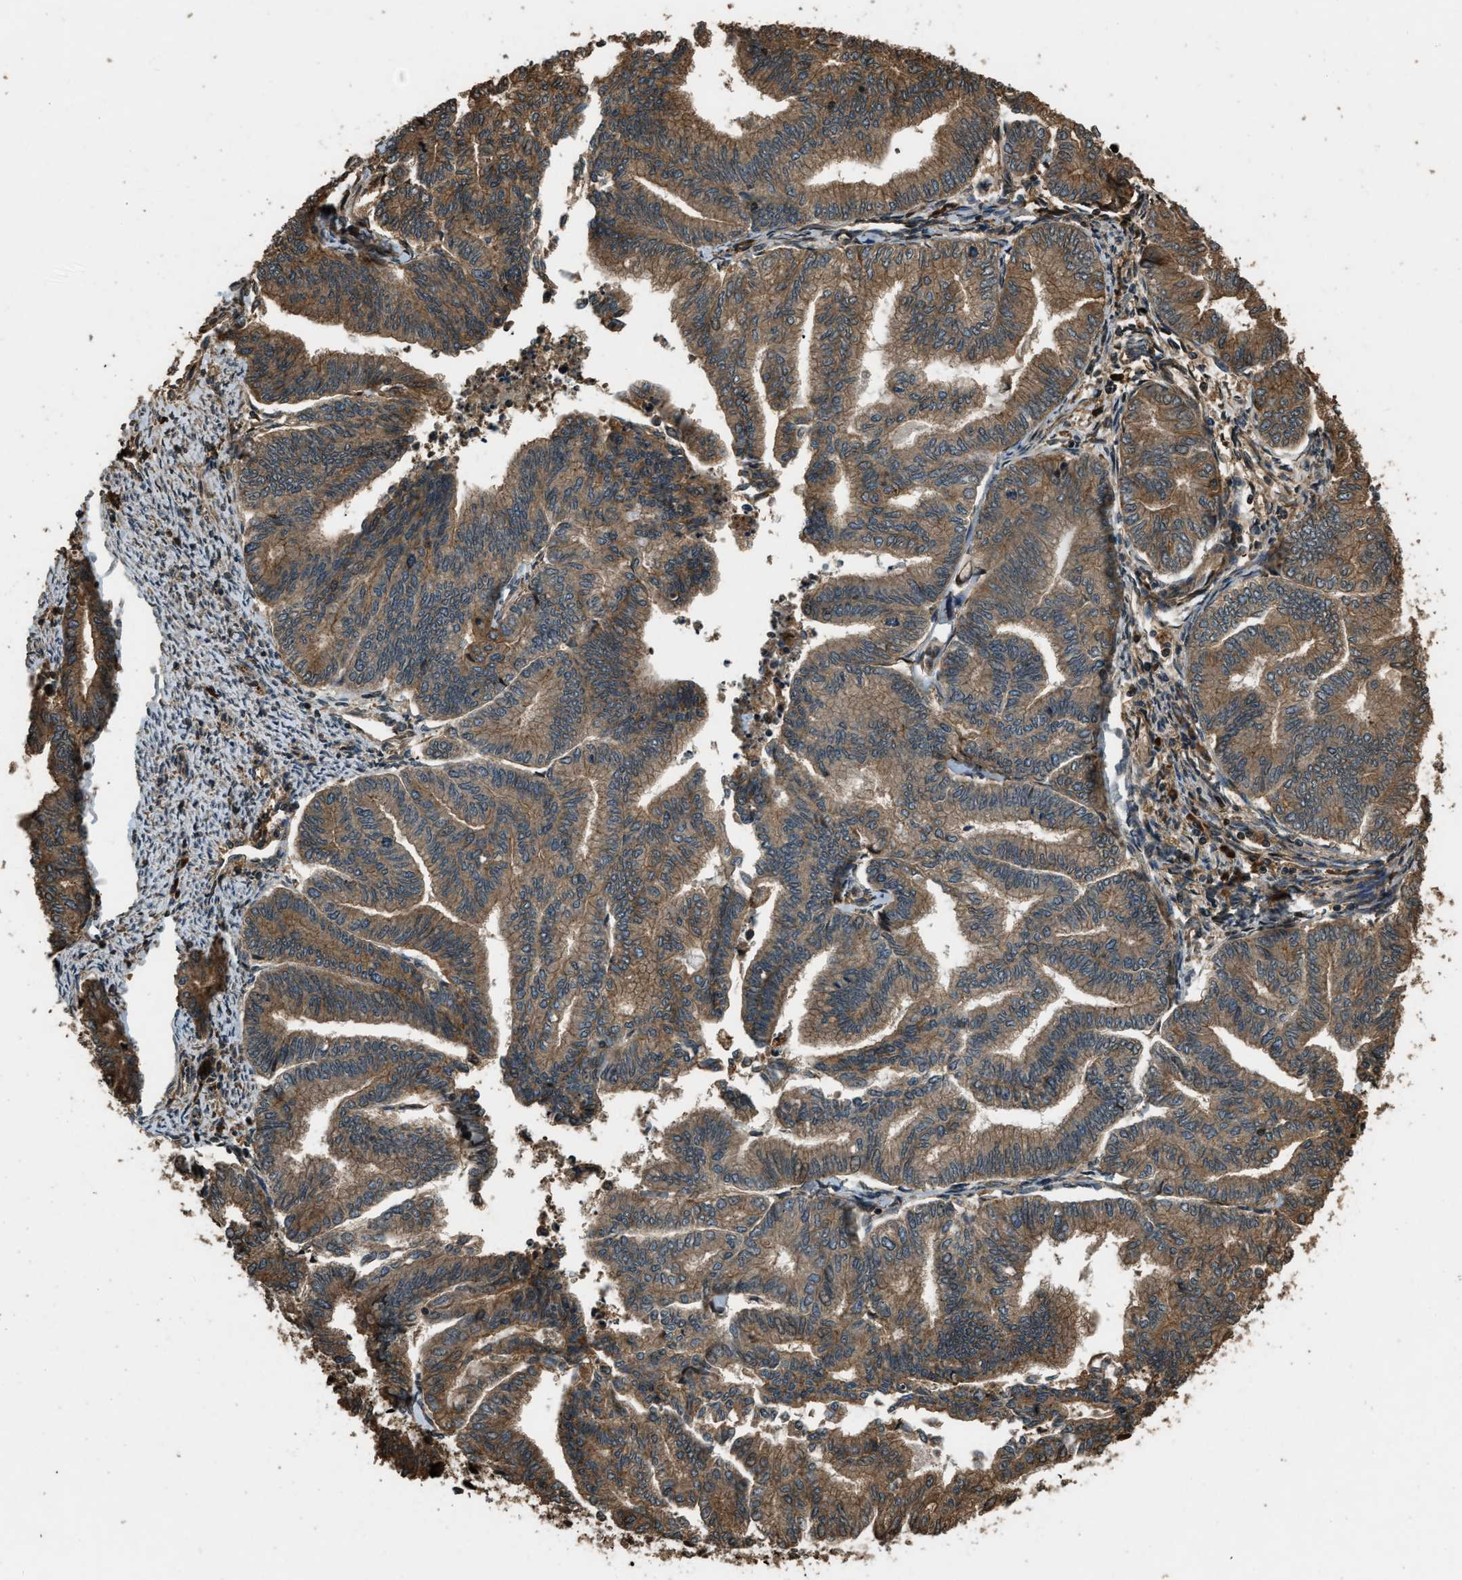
{"staining": {"intensity": "moderate", "quantity": ">75%", "location": "cytoplasmic/membranous"}, "tissue": "endometrial cancer", "cell_type": "Tumor cells", "image_type": "cancer", "snomed": [{"axis": "morphology", "description": "Adenocarcinoma, NOS"}, {"axis": "topography", "description": "Endometrium"}], "caption": "Immunohistochemical staining of endometrial adenocarcinoma shows moderate cytoplasmic/membranous protein expression in about >75% of tumor cells.", "gene": "RAP2A", "patient": {"sex": "female", "age": 79}}